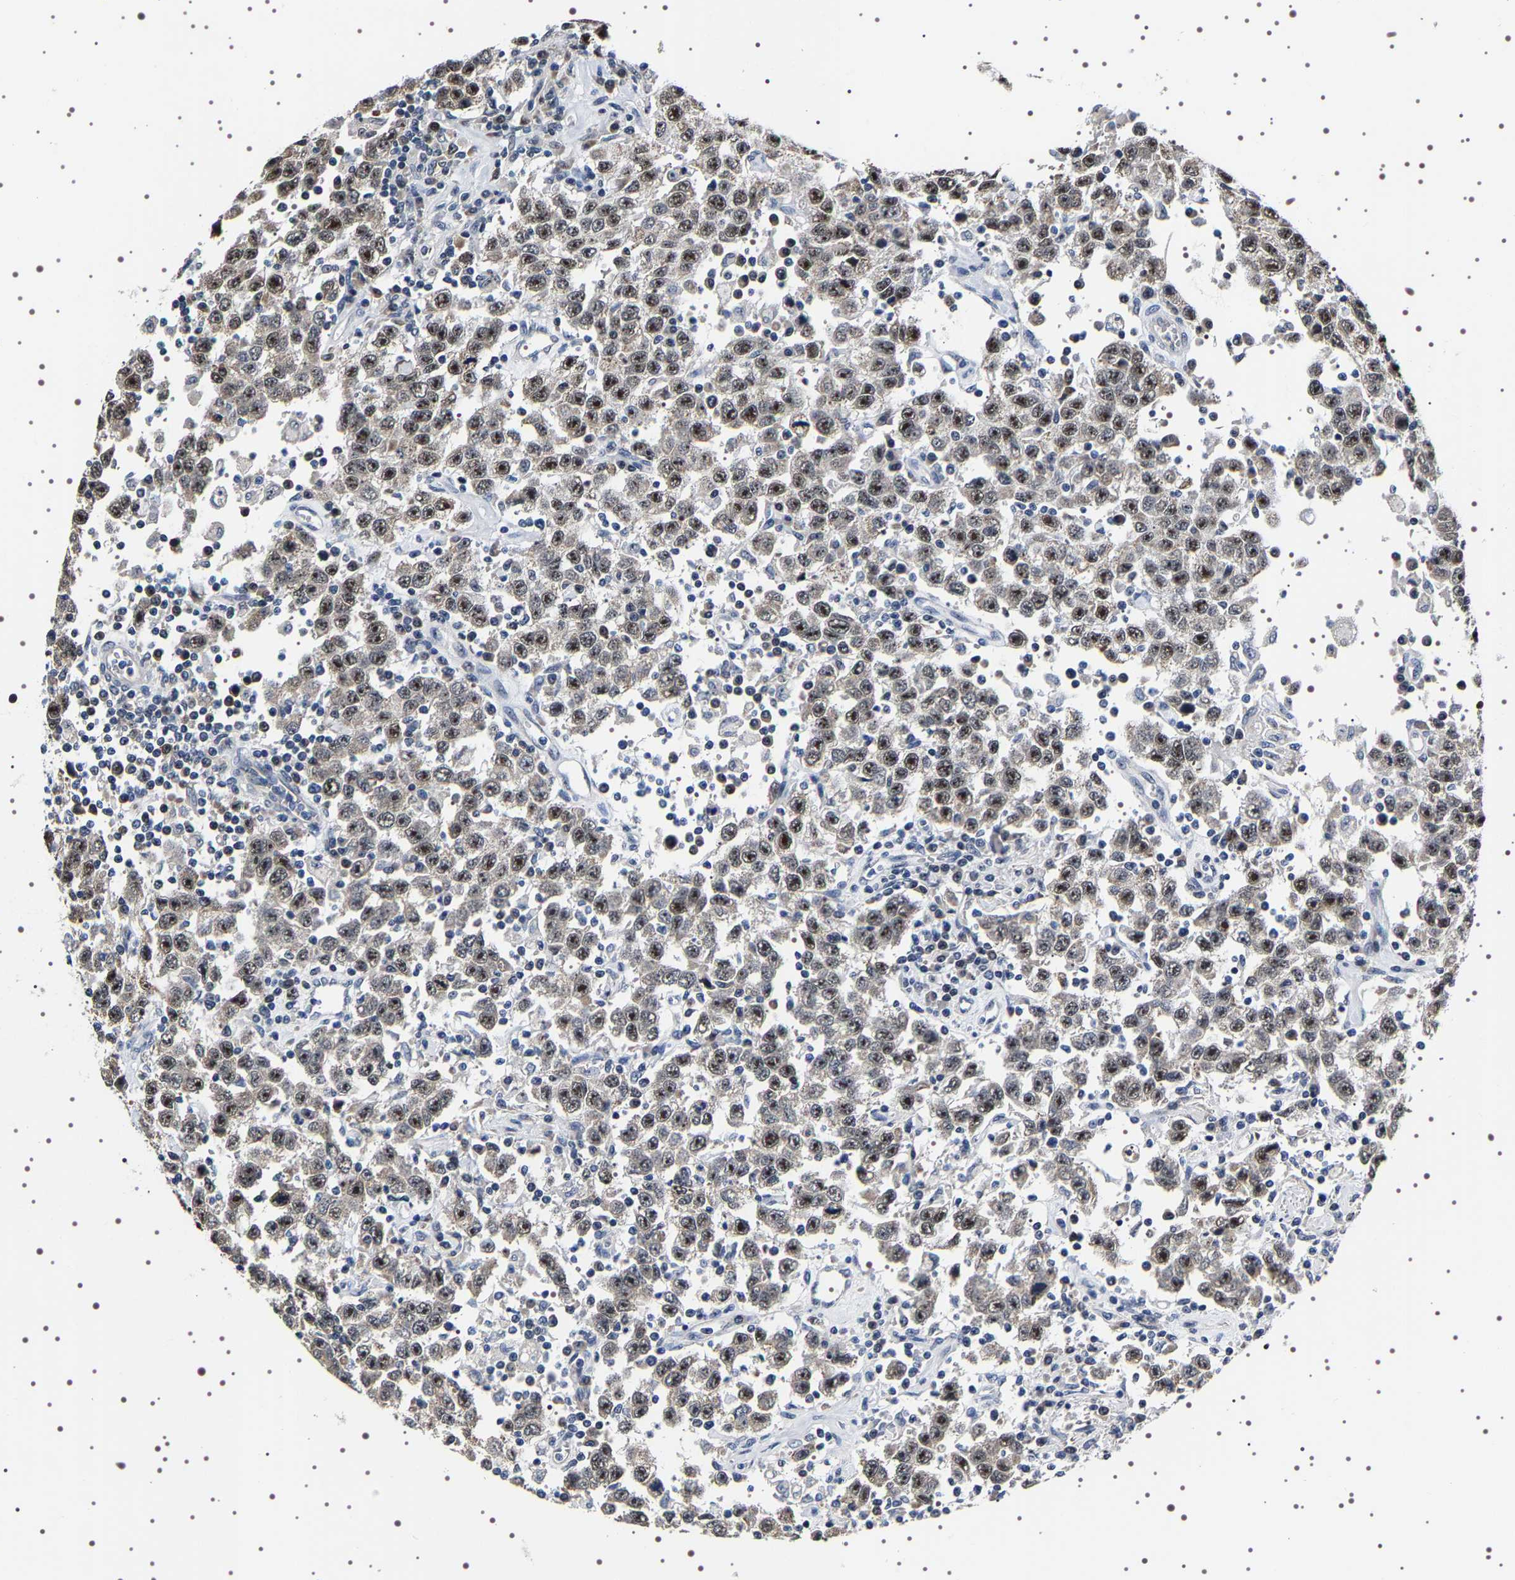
{"staining": {"intensity": "strong", "quantity": "25%-75%", "location": "nuclear"}, "tissue": "testis cancer", "cell_type": "Tumor cells", "image_type": "cancer", "snomed": [{"axis": "morphology", "description": "Seminoma, NOS"}, {"axis": "topography", "description": "Testis"}], "caption": "A histopathology image of human testis cancer (seminoma) stained for a protein shows strong nuclear brown staining in tumor cells.", "gene": "GNL3", "patient": {"sex": "male", "age": 41}}